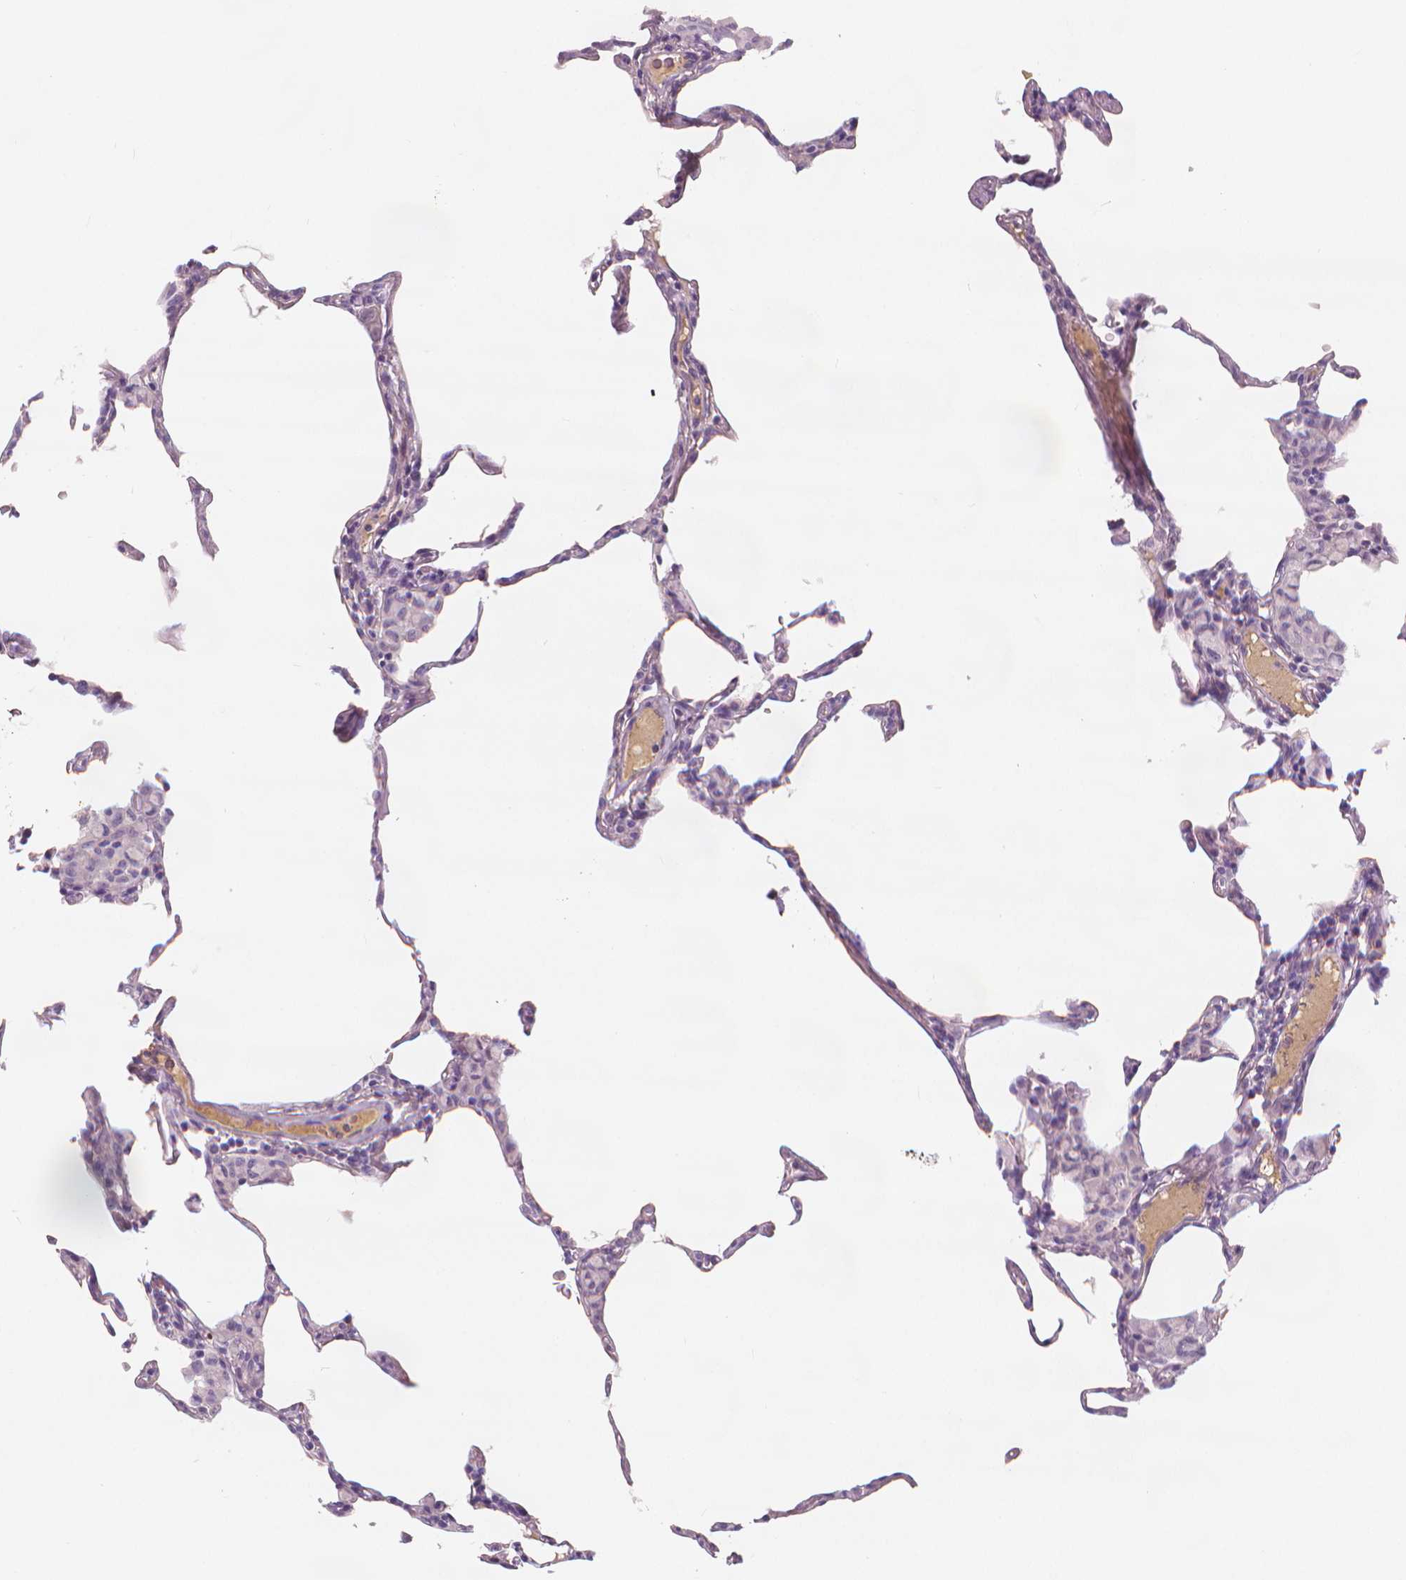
{"staining": {"intensity": "negative", "quantity": "none", "location": "none"}, "tissue": "lung", "cell_type": "Alveolar cells", "image_type": "normal", "snomed": [{"axis": "morphology", "description": "Normal tissue, NOS"}, {"axis": "topography", "description": "Lung"}], "caption": "Lung stained for a protein using immunohistochemistry displays no positivity alveolar cells.", "gene": "APOA4", "patient": {"sex": "female", "age": 57}}